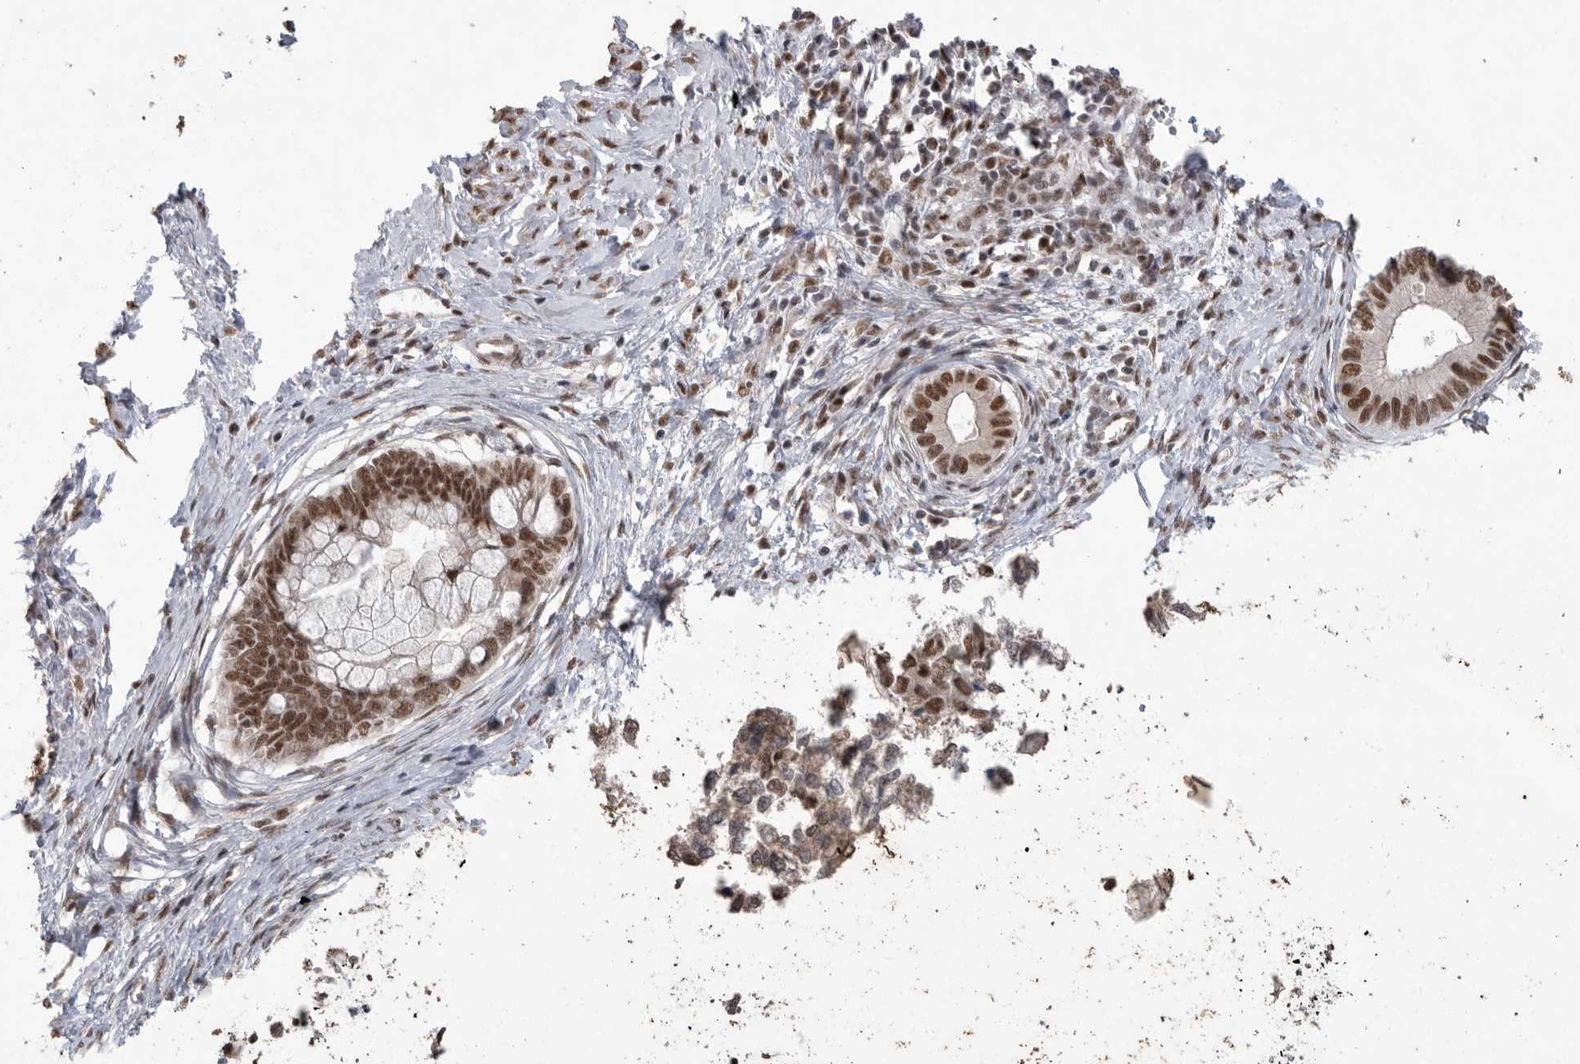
{"staining": {"intensity": "strong", "quantity": ">75%", "location": "nuclear"}, "tissue": "cervical cancer", "cell_type": "Tumor cells", "image_type": "cancer", "snomed": [{"axis": "morphology", "description": "Adenocarcinoma, NOS"}, {"axis": "topography", "description": "Cervix"}], "caption": "Tumor cells reveal strong nuclear expression in approximately >75% of cells in cervical cancer (adenocarcinoma).", "gene": "PPP1R10", "patient": {"sex": "female", "age": 44}}